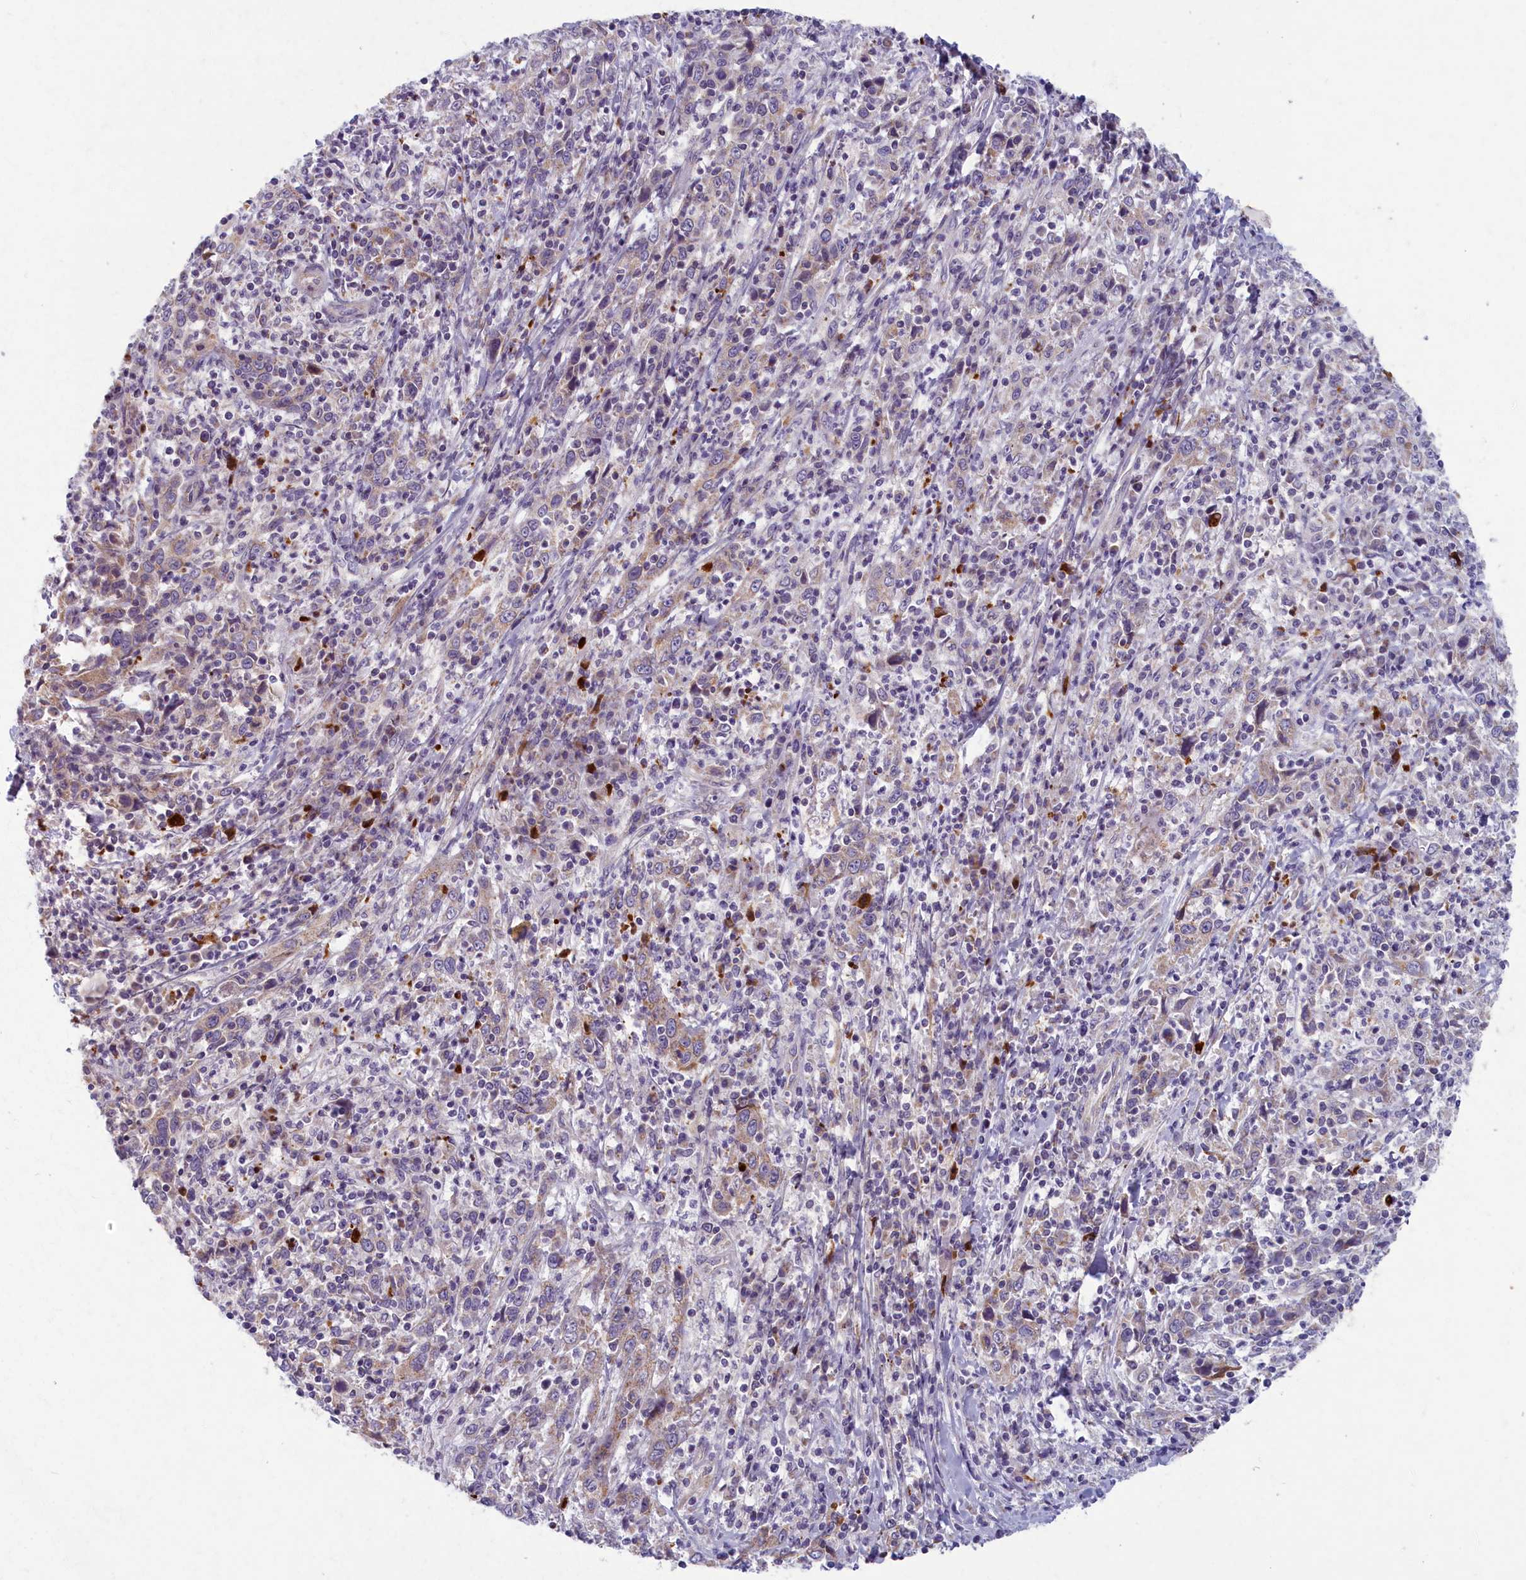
{"staining": {"intensity": "weak", "quantity": "<25%", "location": "cytoplasmic/membranous"}, "tissue": "cervical cancer", "cell_type": "Tumor cells", "image_type": "cancer", "snomed": [{"axis": "morphology", "description": "Squamous cell carcinoma, NOS"}, {"axis": "topography", "description": "Cervix"}], "caption": "DAB (3,3'-diaminobenzidine) immunohistochemical staining of human cervical cancer reveals no significant staining in tumor cells. The staining is performed using DAB (3,3'-diaminobenzidine) brown chromogen with nuclei counter-stained in using hematoxylin.", "gene": "MRPS25", "patient": {"sex": "female", "age": 46}}